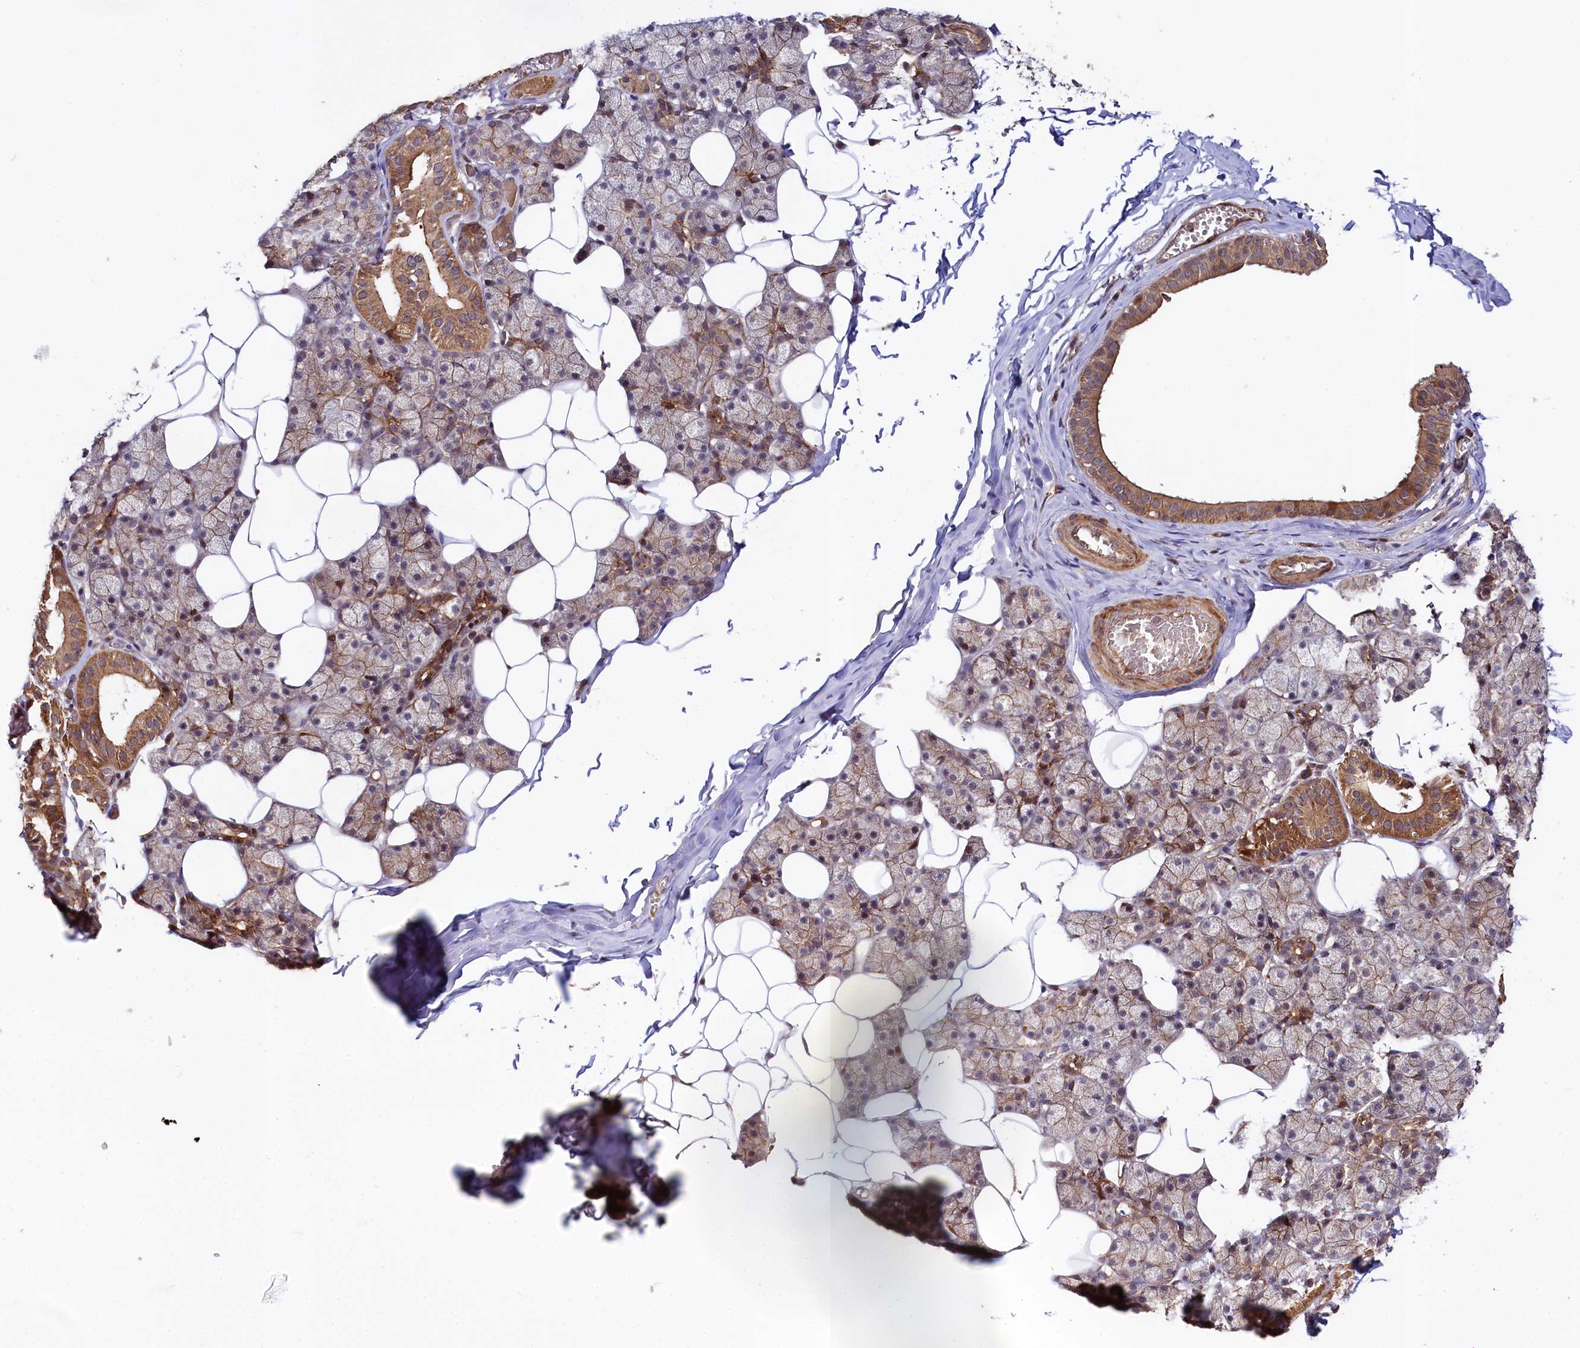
{"staining": {"intensity": "moderate", "quantity": "25%-75%", "location": "cytoplasmic/membranous"}, "tissue": "salivary gland", "cell_type": "Glandular cells", "image_type": "normal", "snomed": [{"axis": "morphology", "description": "Normal tissue, NOS"}, {"axis": "topography", "description": "Salivary gland"}], "caption": "This is a micrograph of IHC staining of unremarkable salivary gland, which shows moderate positivity in the cytoplasmic/membranous of glandular cells.", "gene": "NEDD1", "patient": {"sex": "female", "age": 33}}